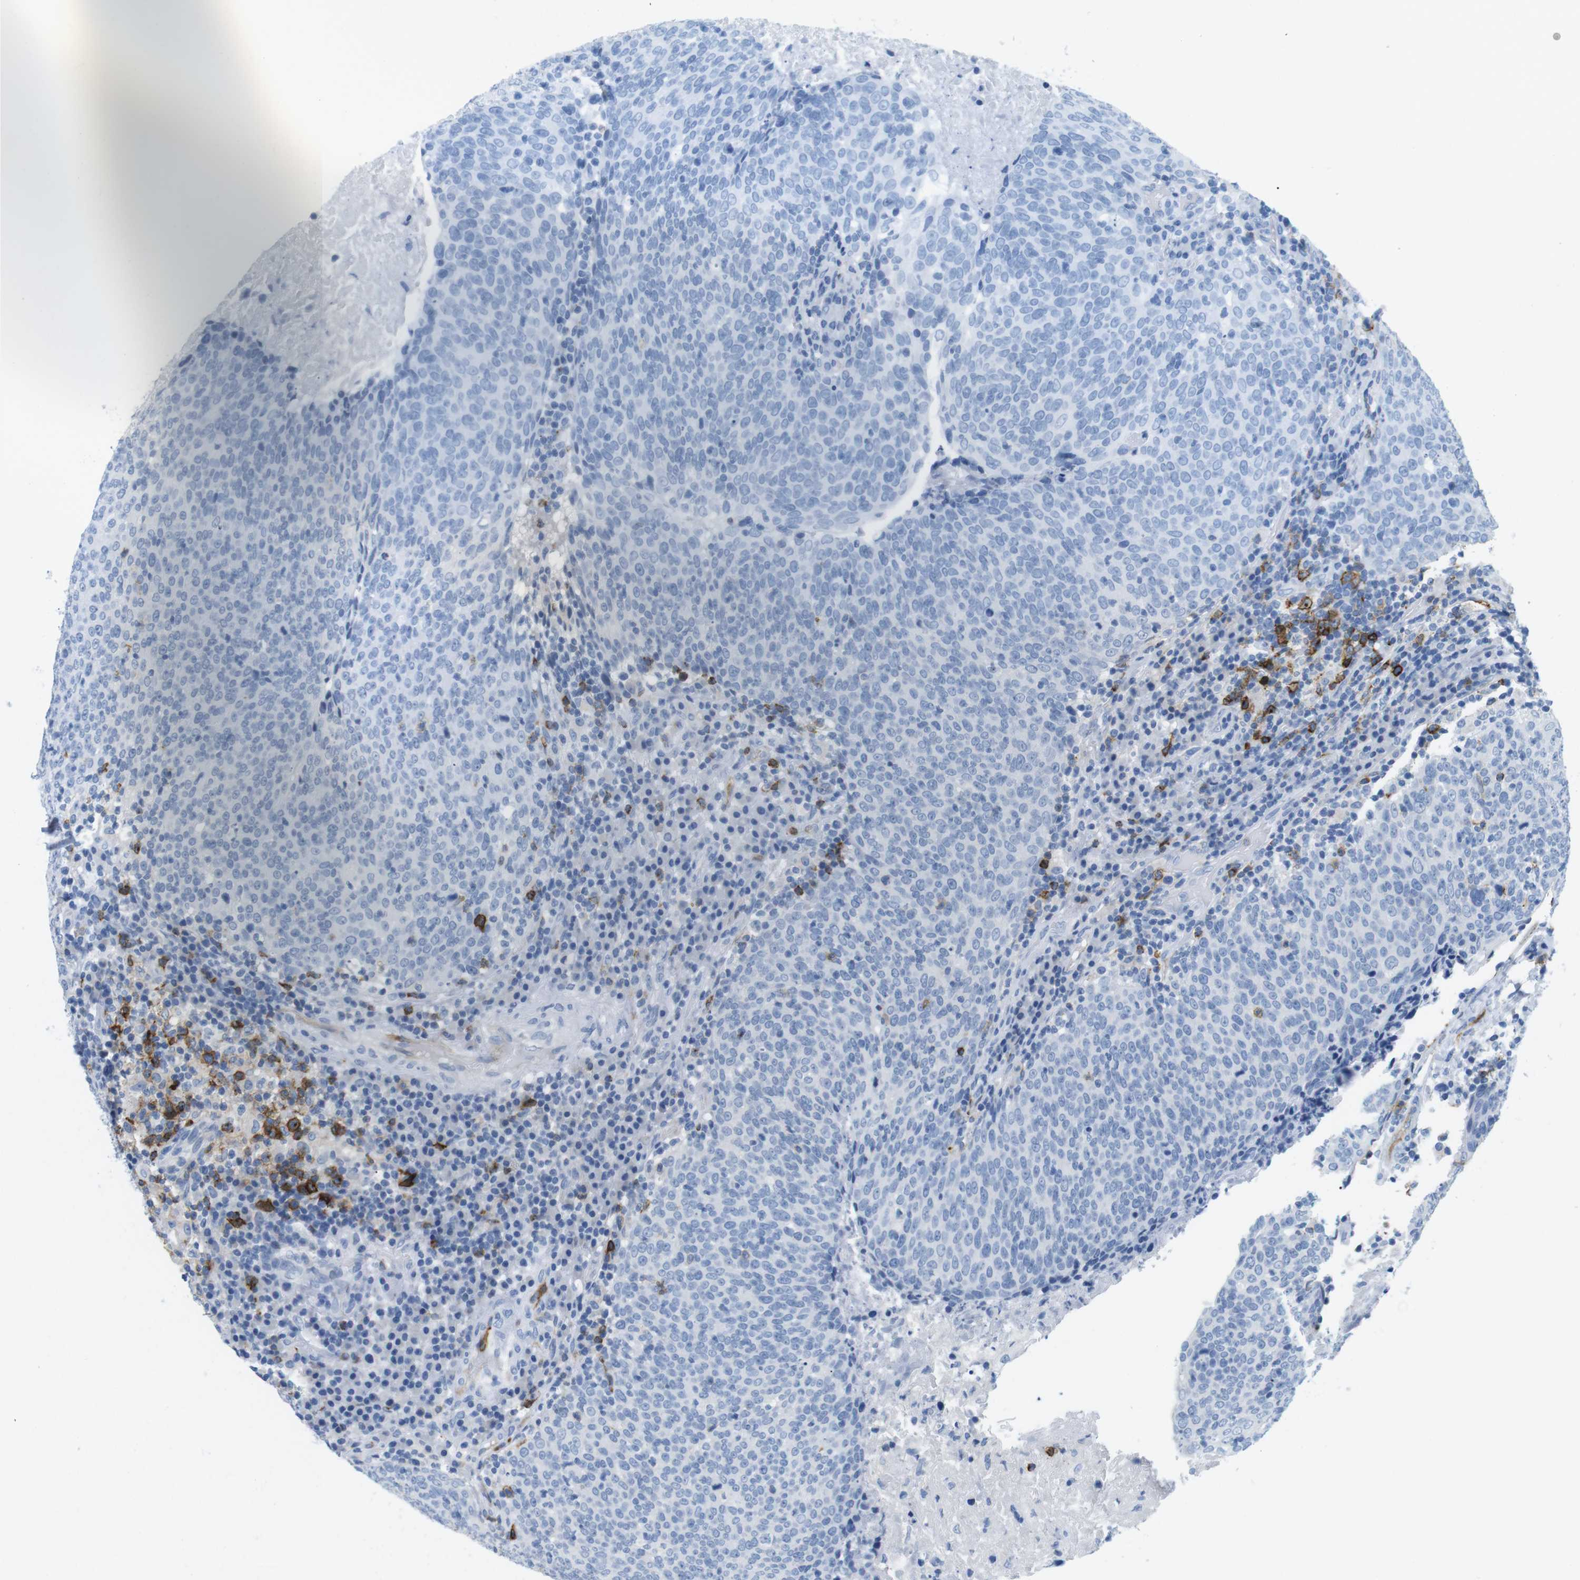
{"staining": {"intensity": "negative", "quantity": "none", "location": "none"}, "tissue": "head and neck cancer", "cell_type": "Tumor cells", "image_type": "cancer", "snomed": [{"axis": "morphology", "description": "Squamous cell carcinoma, NOS"}, {"axis": "morphology", "description": "Squamous cell carcinoma, metastatic, NOS"}, {"axis": "topography", "description": "Lymph node"}, {"axis": "topography", "description": "Head-Neck"}], "caption": "Immunohistochemistry (IHC) image of human squamous cell carcinoma (head and neck) stained for a protein (brown), which shows no positivity in tumor cells.", "gene": "TNFRSF4", "patient": {"sex": "male", "age": 62}}